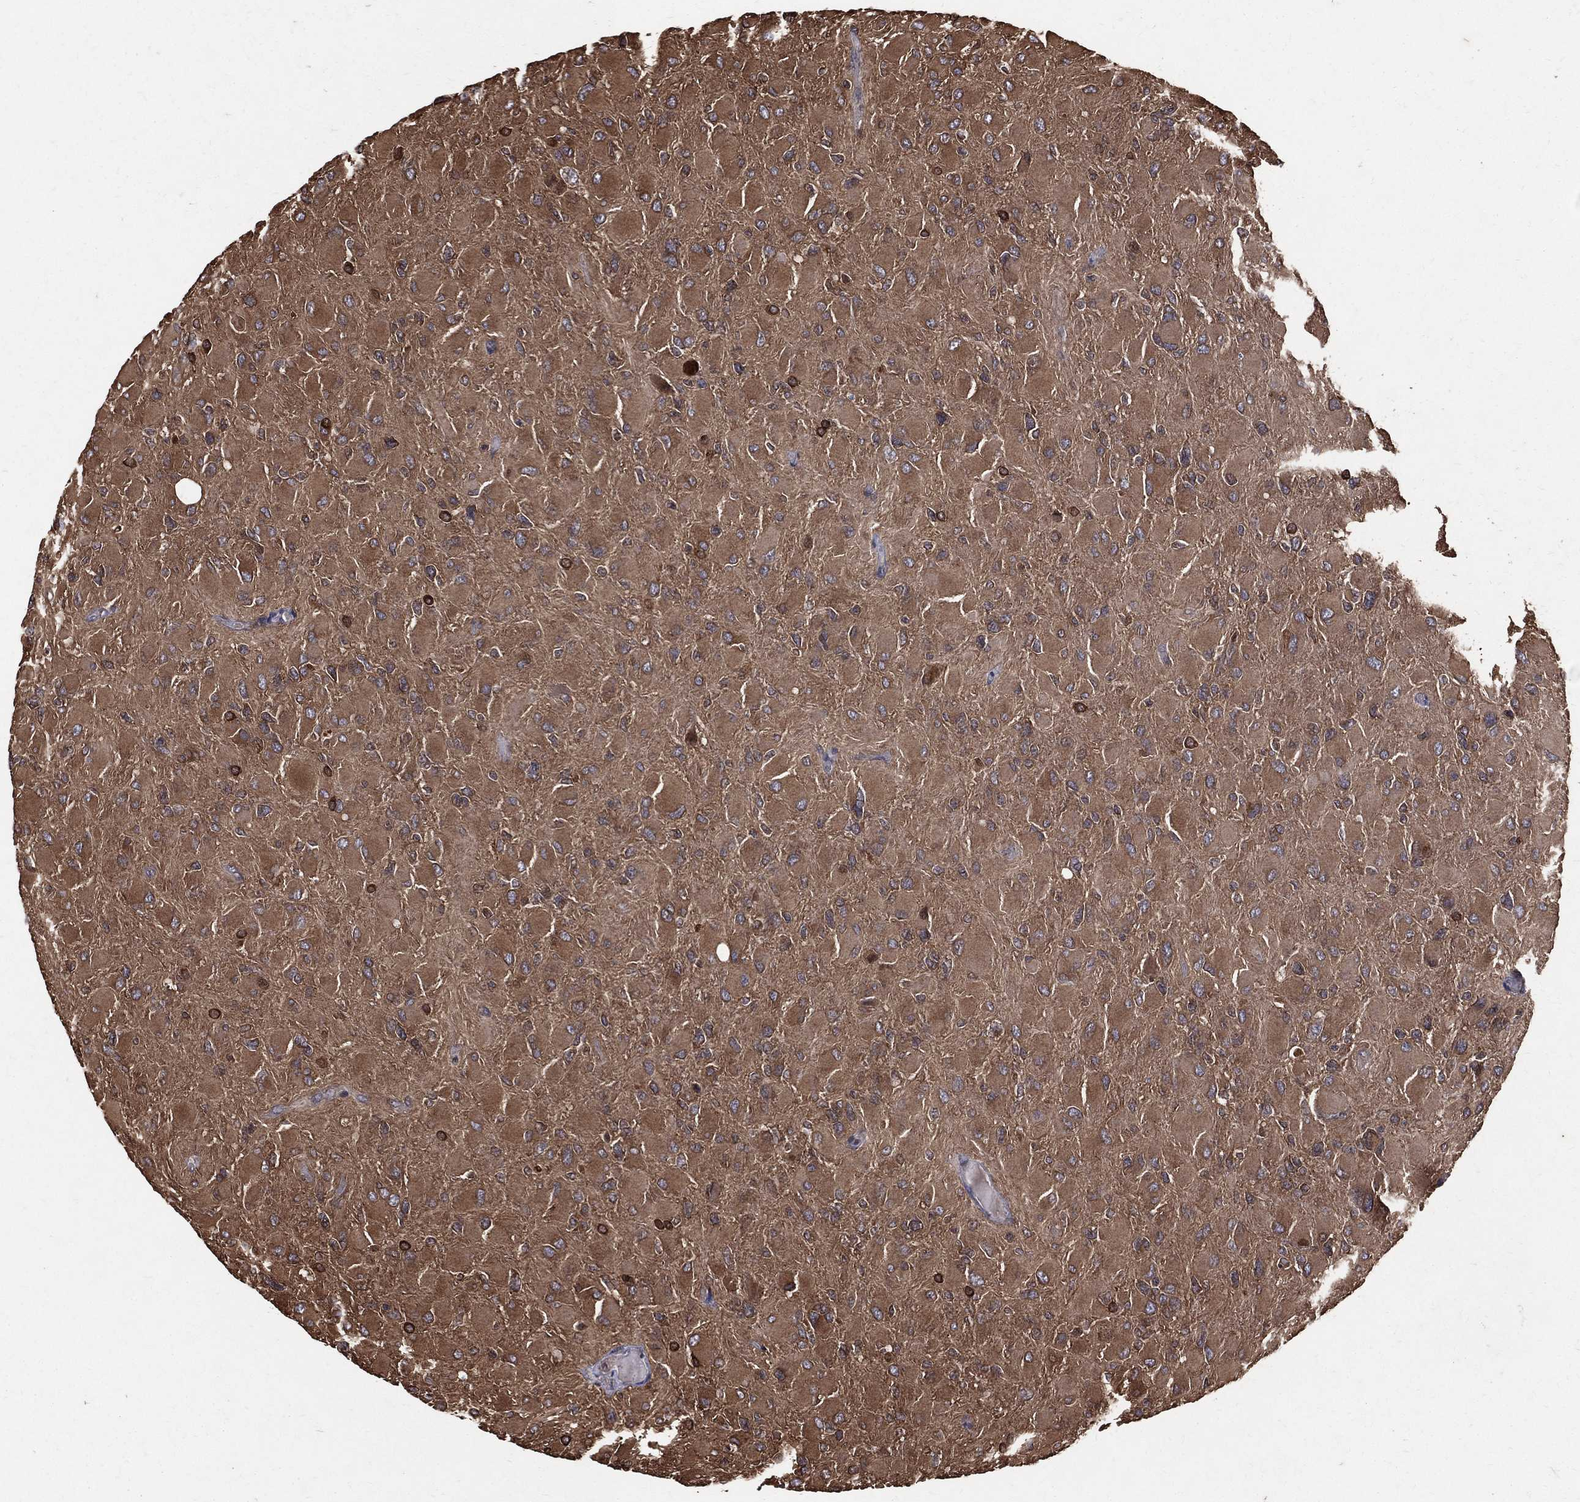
{"staining": {"intensity": "moderate", "quantity": "25%-75%", "location": "cytoplasmic/membranous"}, "tissue": "glioma", "cell_type": "Tumor cells", "image_type": "cancer", "snomed": [{"axis": "morphology", "description": "Glioma, malignant, High grade"}, {"axis": "topography", "description": "Cerebral cortex"}], "caption": "Protein staining reveals moderate cytoplasmic/membranous staining in about 25%-75% of tumor cells in malignant glioma (high-grade). (DAB IHC, brown staining for protein, blue staining for nuclei).", "gene": "DPYSL2", "patient": {"sex": "female", "age": 36}}